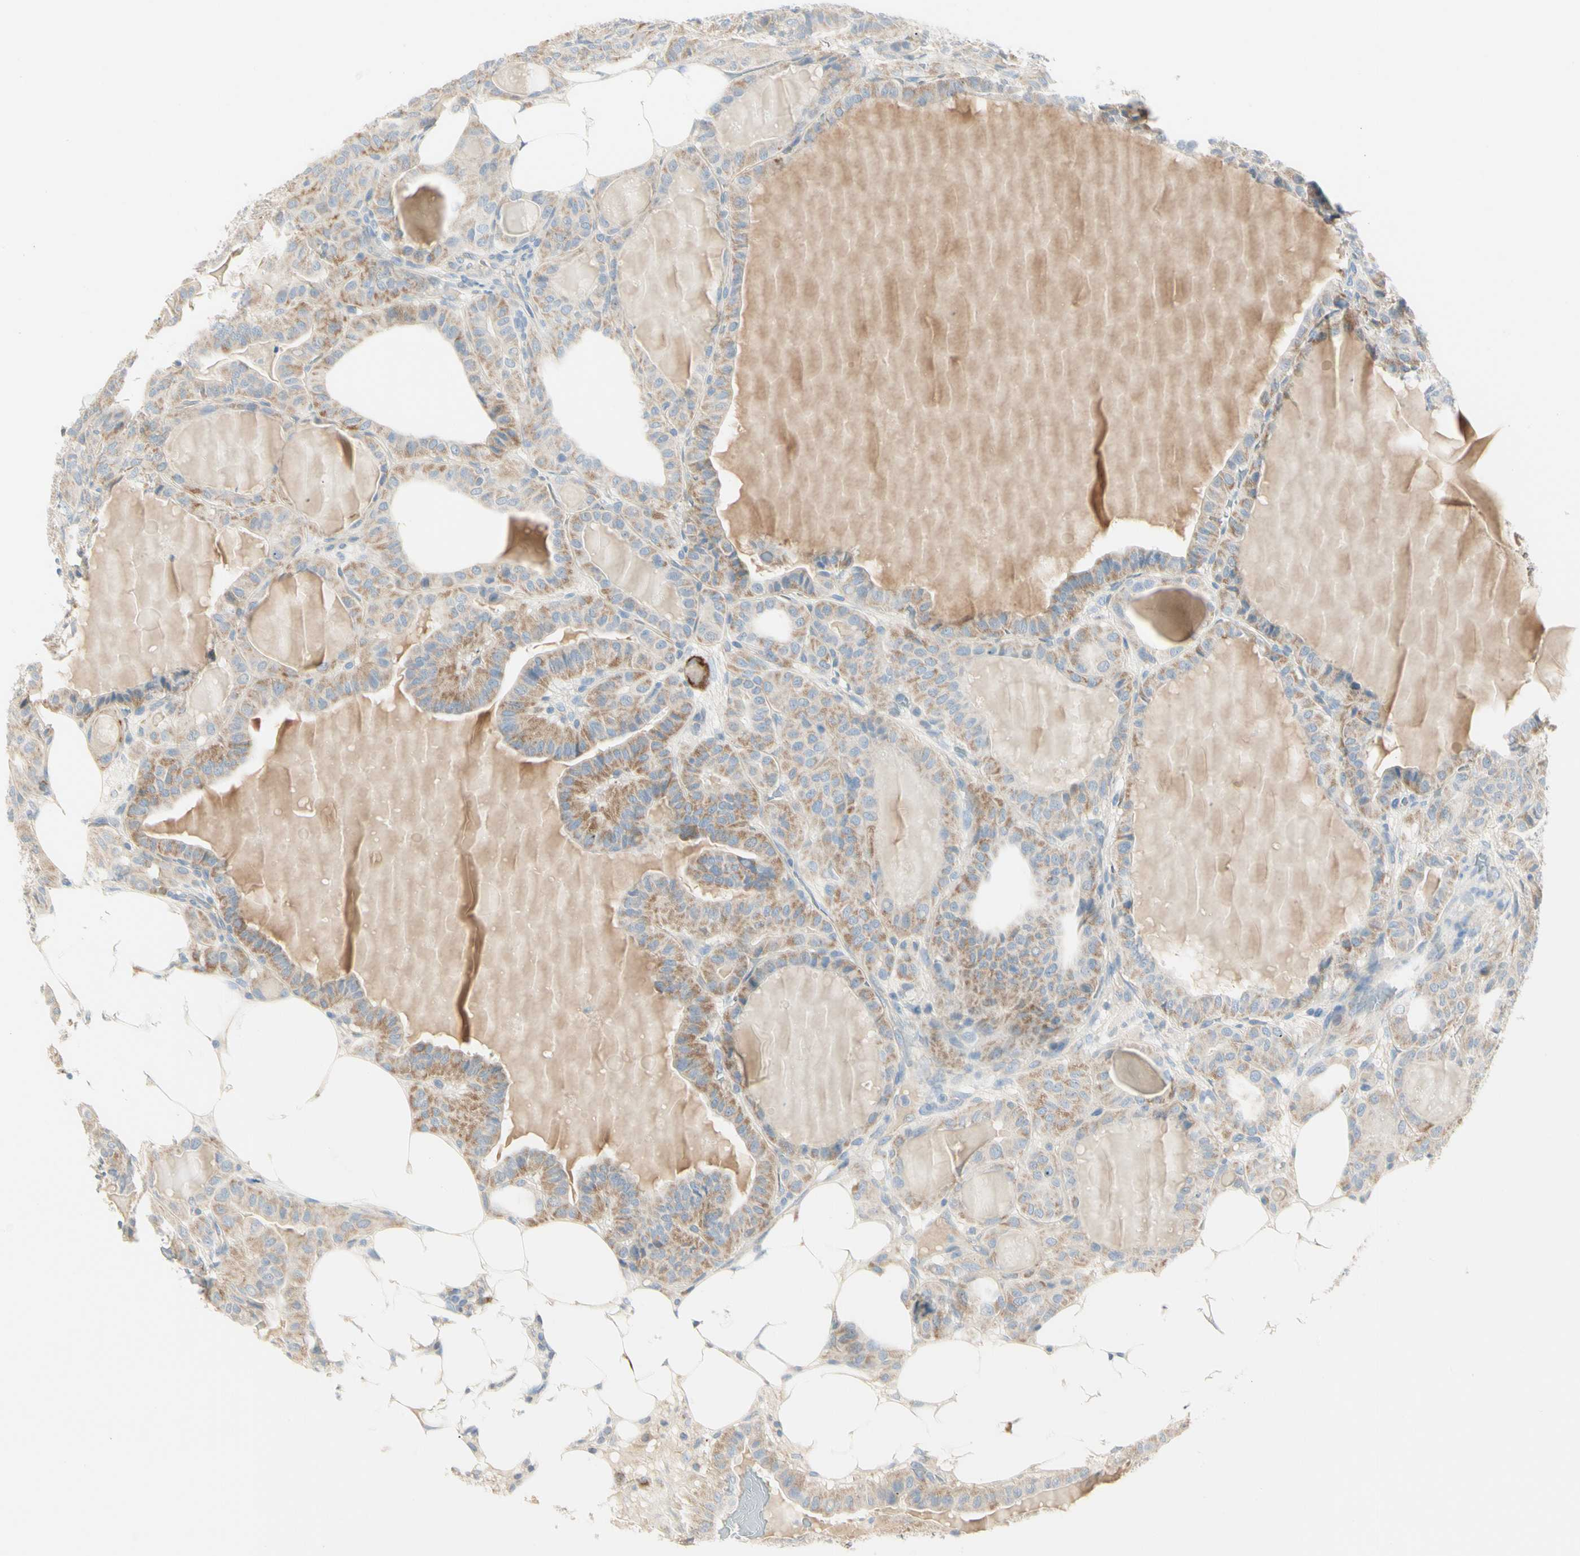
{"staining": {"intensity": "moderate", "quantity": ">75%", "location": "cytoplasmic/membranous"}, "tissue": "thyroid cancer", "cell_type": "Tumor cells", "image_type": "cancer", "snomed": [{"axis": "morphology", "description": "Papillary adenocarcinoma, NOS"}, {"axis": "topography", "description": "Thyroid gland"}], "caption": "Immunohistochemical staining of human thyroid cancer (papillary adenocarcinoma) reveals moderate cytoplasmic/membranous protein expression in about >75% of tumor cells. The staining is performed using DAB (3,3'-diaminobenzidine) brown chromogen to label protein expression. The nuclei are counter-stained blue using hematoxylin.", "gene": "ALDH18A1", "patient": {"sex": "male", "age": 77}}